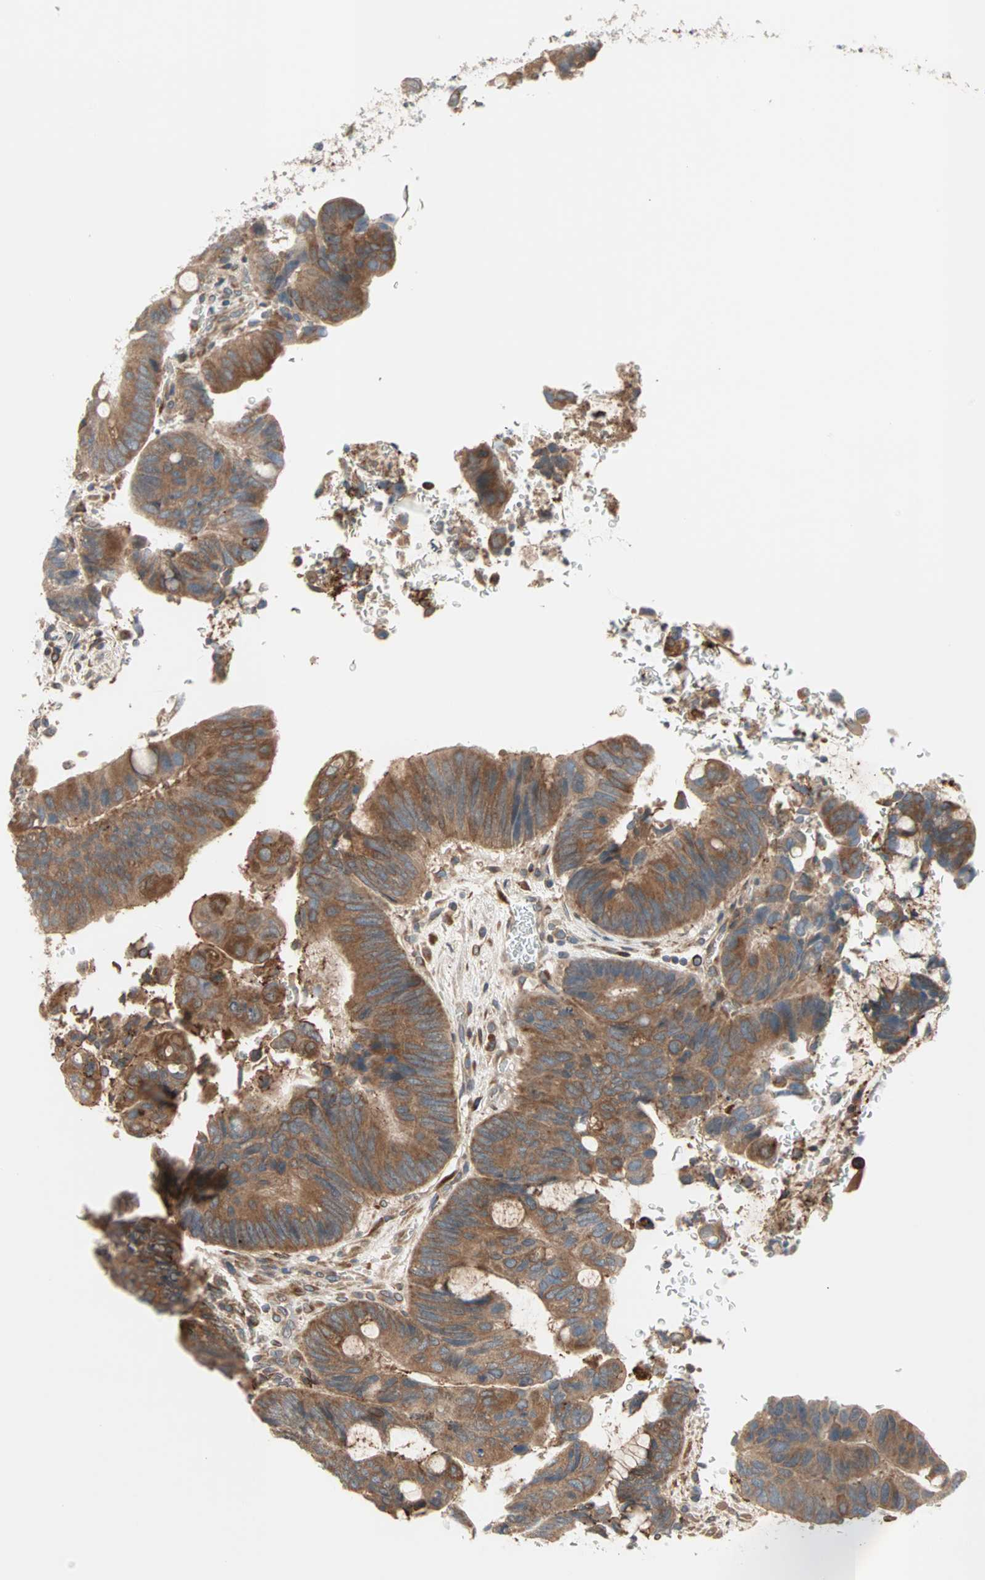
{"staining": {"intensity": "moderate", "quantity": ">75%", "location": "cytoplasmic/membranous"}, "tissue": "colorectal cancer", "cell_type": "Tumor cells", "image_type": "cancer", "snomed": [{"axis": "morphology", "description": "Normal tissue, NOS"}, {"axis": "morphology", "description": "Adenocarcinoma, NOS"}, {"axis": "topography", "description": "Rectum"}, {"axis": "topography", "description": "Peripheral nerve tissue"}], "caption": "There is medium levels of moderate cytoplasmic/membranous positivity in tumor cells of colorectal cancer (adenocarcinoma), as demonstrated by immunohistochemical staining (brown color).", "gene": "SAR1A", "patient": {"sex": "male", "age": 92}}